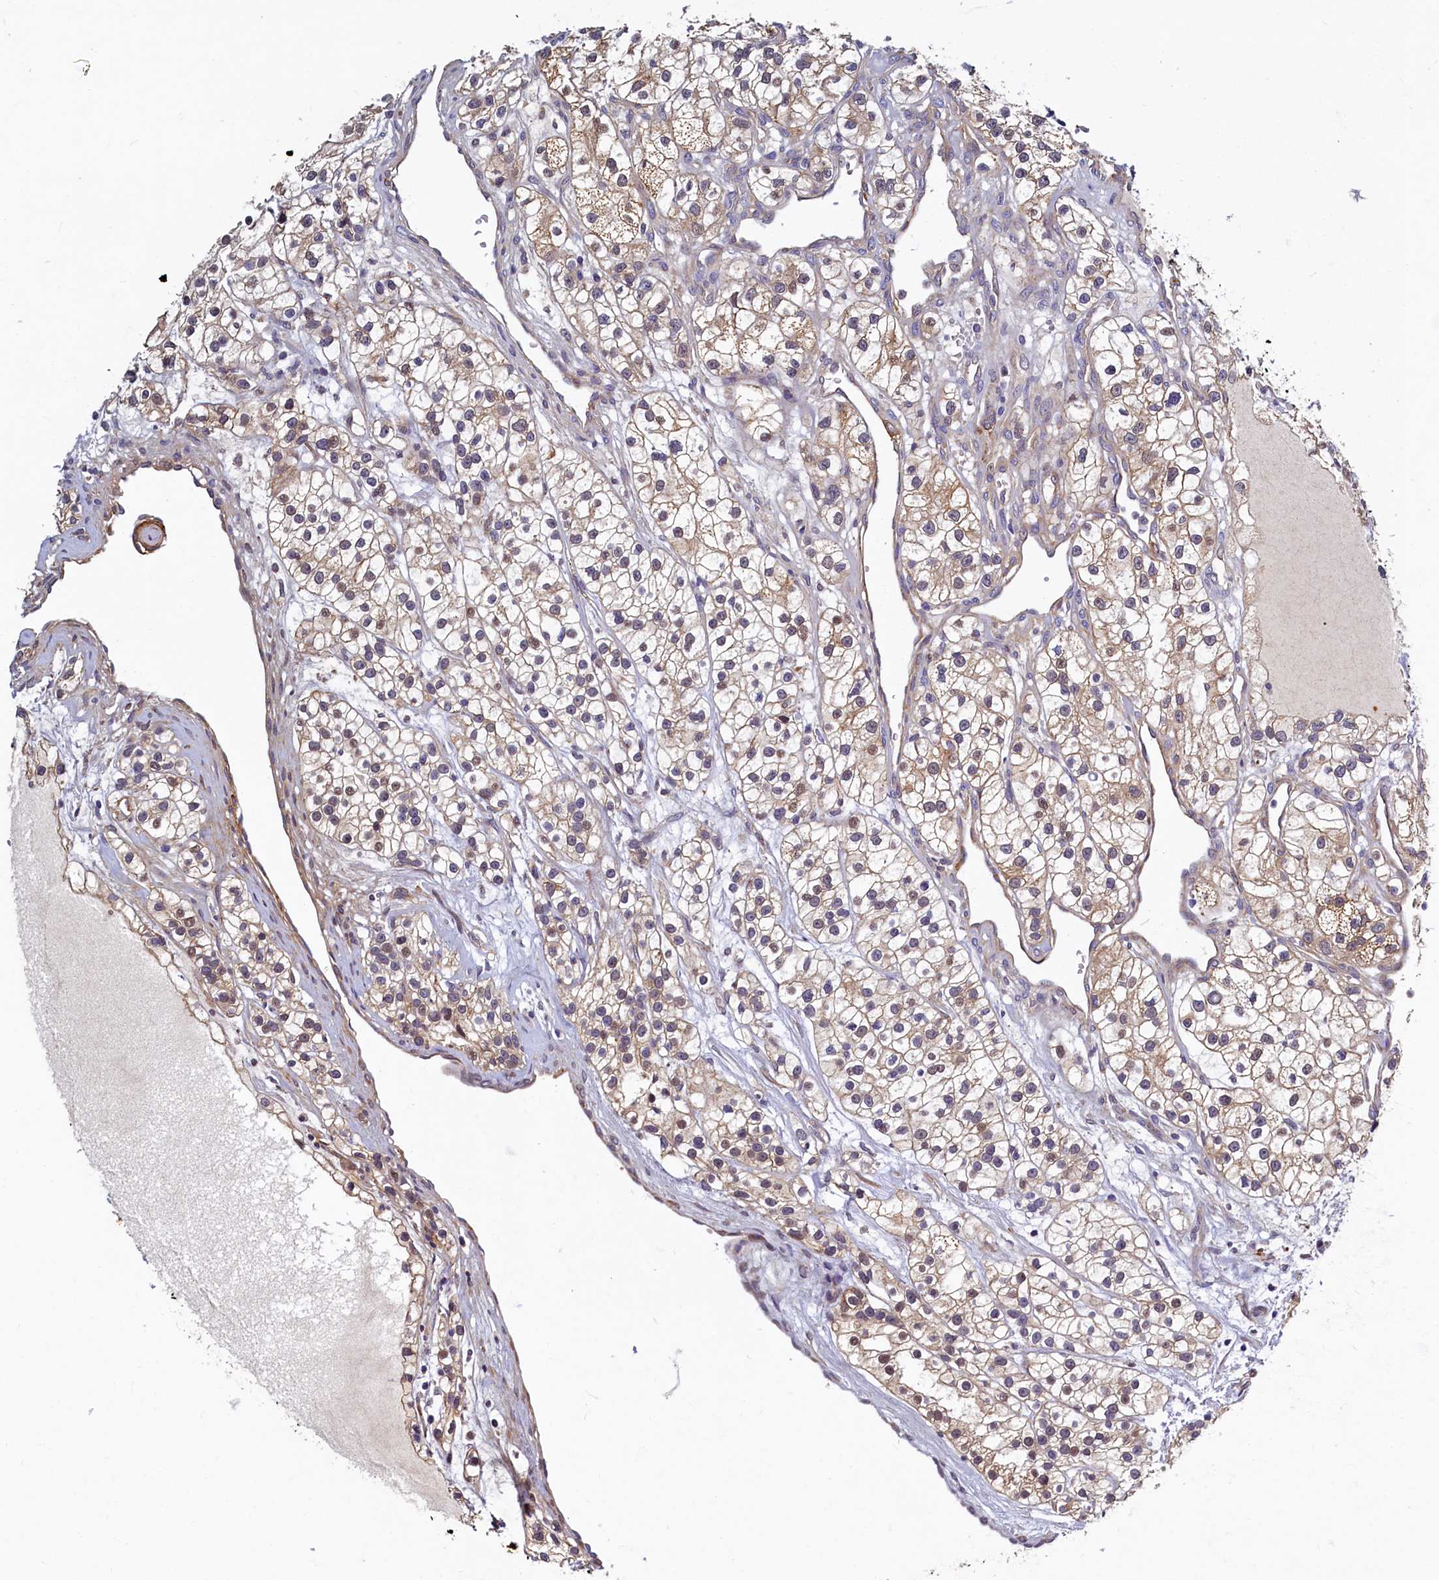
{"staining": {"intensity": "weak", "quantity": "25%-75%", "location": "cytoplasmic/membranous"}, "tissue": "renal cancer", "cell_type": "Tumor cells", "image_type": "cancer", "snomed": [{"axis": "morphology", "description": "Adenocarcinoma, NOS"}, {"axis": "topography", "description": "Kidney"}], "caption": "Protein staining of renal cancer (adenocarcinoma) tissue shows weak cytoplasmic/membranous positivity in approximately 25%-75% of tumor cells.", "gene": "SLC16A14", "patient": {"sex": "female", "age": 57}}